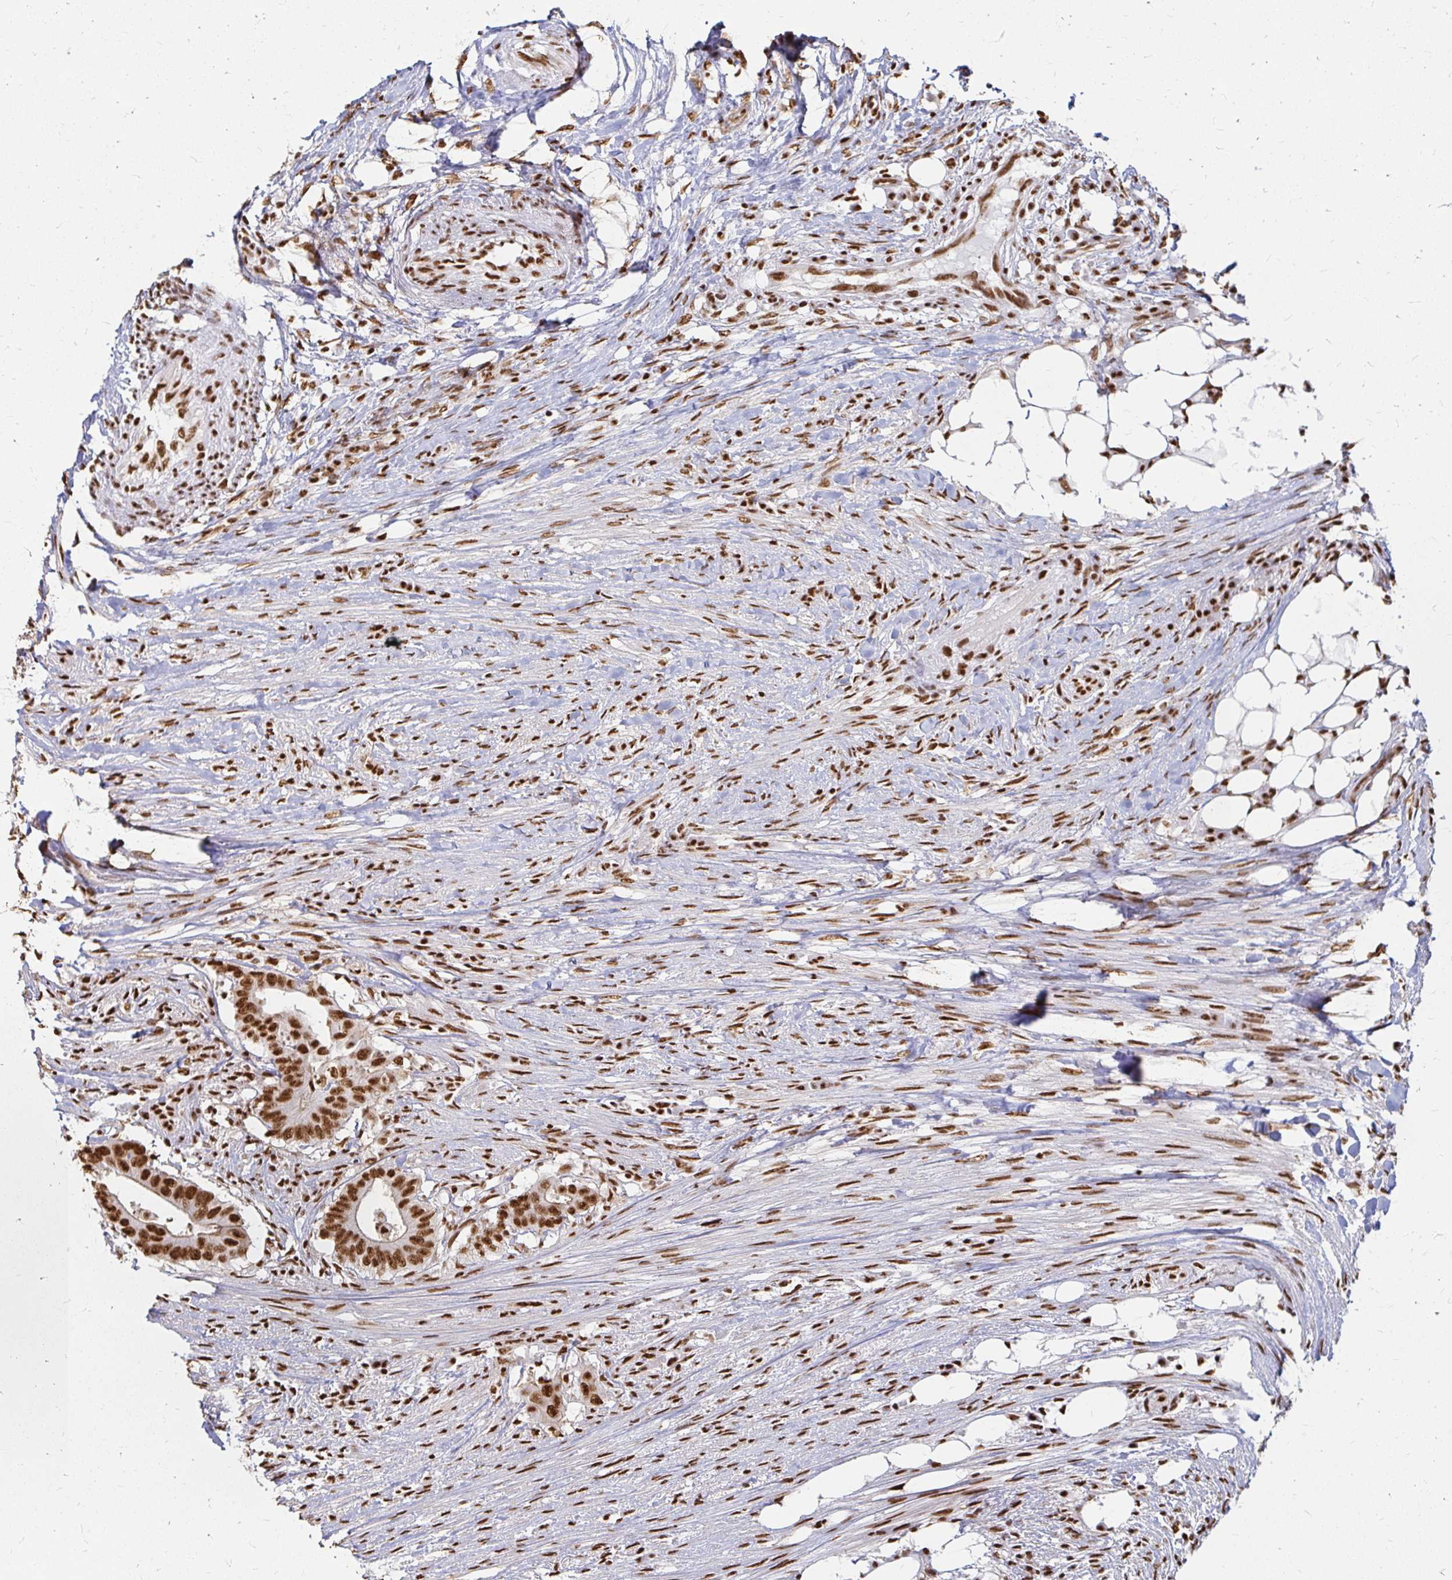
{"staining": {"intensity": "strong", "quantity": ">75%", "location": "nuclear"}, "tissue": "colorectal cancer", "cell_type": "Tumor cells", "image_type": "cancer", "snomed": [{"axis": "morphology", "description": "Adenocarcinoma, NOS"}, {"axis": "topography", "description": "Colon"}], "caption": "Strong nuclear positivity is present in approximately >75% of tumor cells in colorectal adenocarcinoma. (Brightfield microscopy of DAB IHC at high magnification).", "gene": "HNRNPU", "patient": {"sex": "female", "age": 43}}